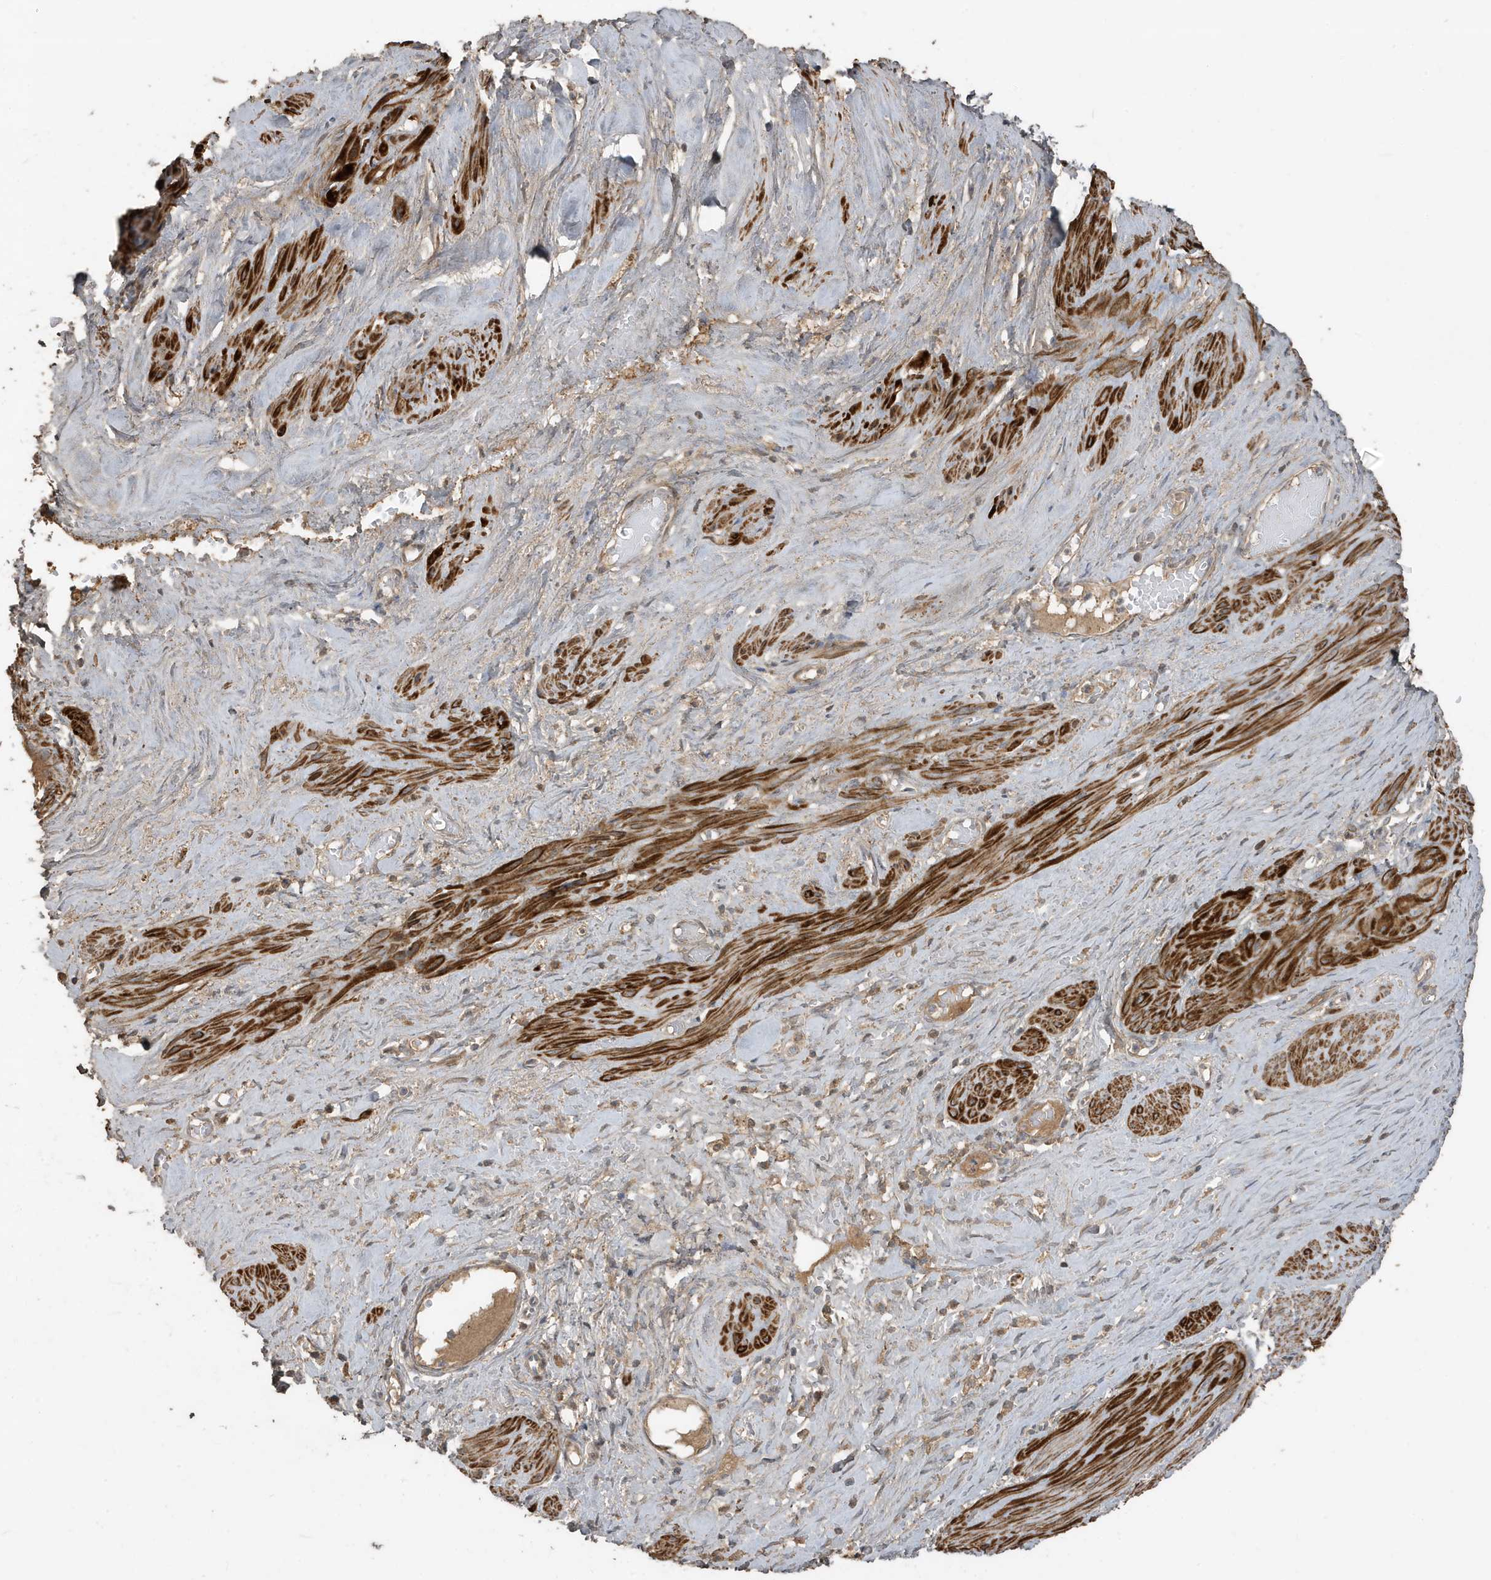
{"staining": {"intensity": "strong", "quantity": ">75%", "location": "cytoplasmic/membranous"}, "tissue": "smooth muscle", "cell_type": "Smooth muscle cells", "image_type": "normal", "snomed": [{"axis": "morphology", "description": "Normal tissue, NOS"}, {"axis": "topography", "description": "Endometrium"}], "caption": "Protein expression analysis of benign smooth muscle displays strong cytoplasmic/membranous positivity in about >75% of smooth muscle cells. (DAB IHC, brown staining for protein, blue staining for nuclei).", "gene": "PRRT3", "patient": {"sex": "female", "age": 33}}